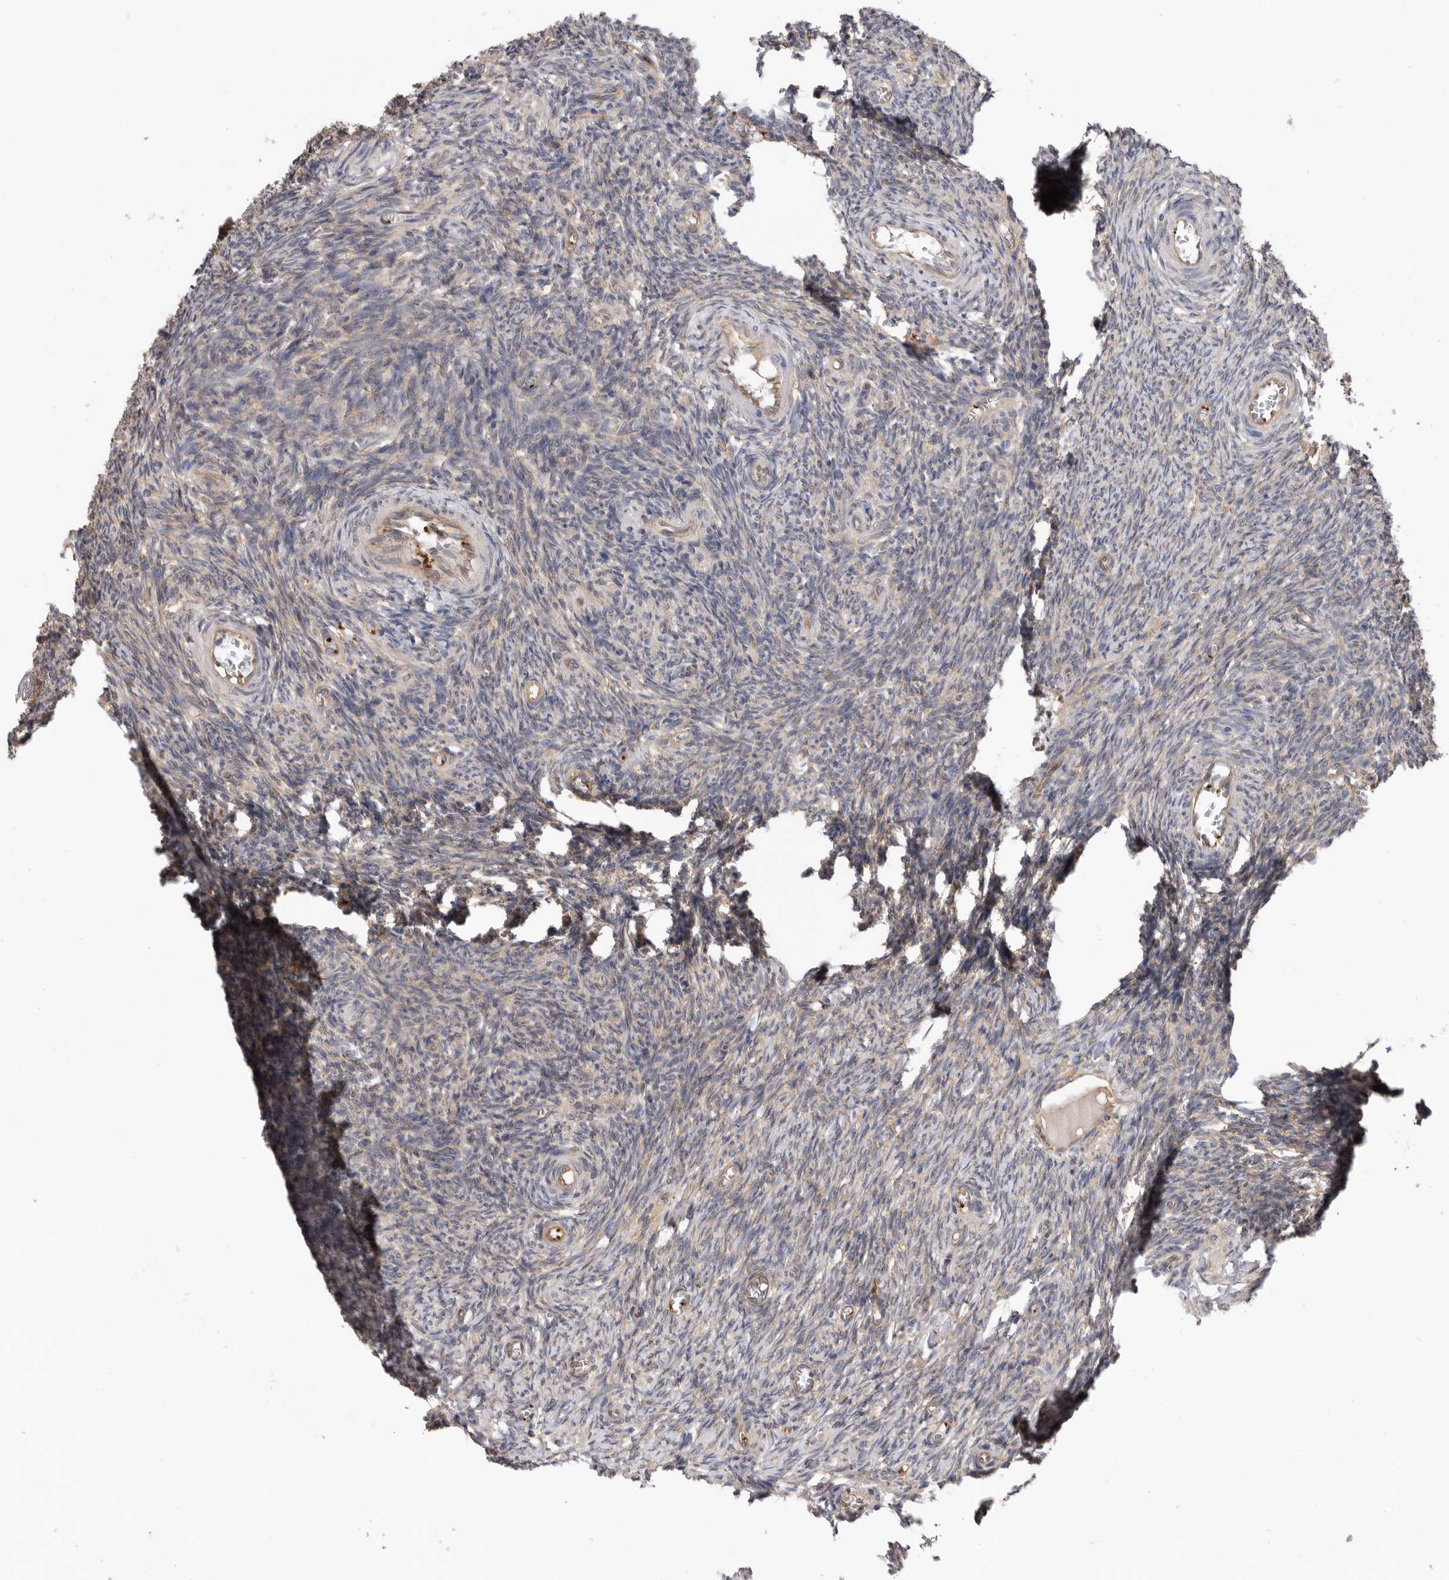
{"staining": {"intensity": "moderate", "quantity": "25%-75%", "location": "cytoplasmic/membranous"}, "tissue": "ovary", "cell_type": "Ovarian stroma cells", "image_type": "normal", "snomed": [{"axis": "morphology", "description": "Normal tissue, NOS"}, {"axis": "topography", "description": "Ovary"}], "caption": "Ovary stained with DAB (3,3'-diaminobenzidine) IHC exhibits medium levels of moderate cytoplasmic/membranous expression in approximately 25%-75% of ovarian stroma cells. The staining was performed using DAB to visualize the protein expression in brown, while the nuclei were stained in blue with hematoxylin (Magnification: 20x).", "gene": "CDC42BPB", "patient": {"sex": "female", "age": 27}}